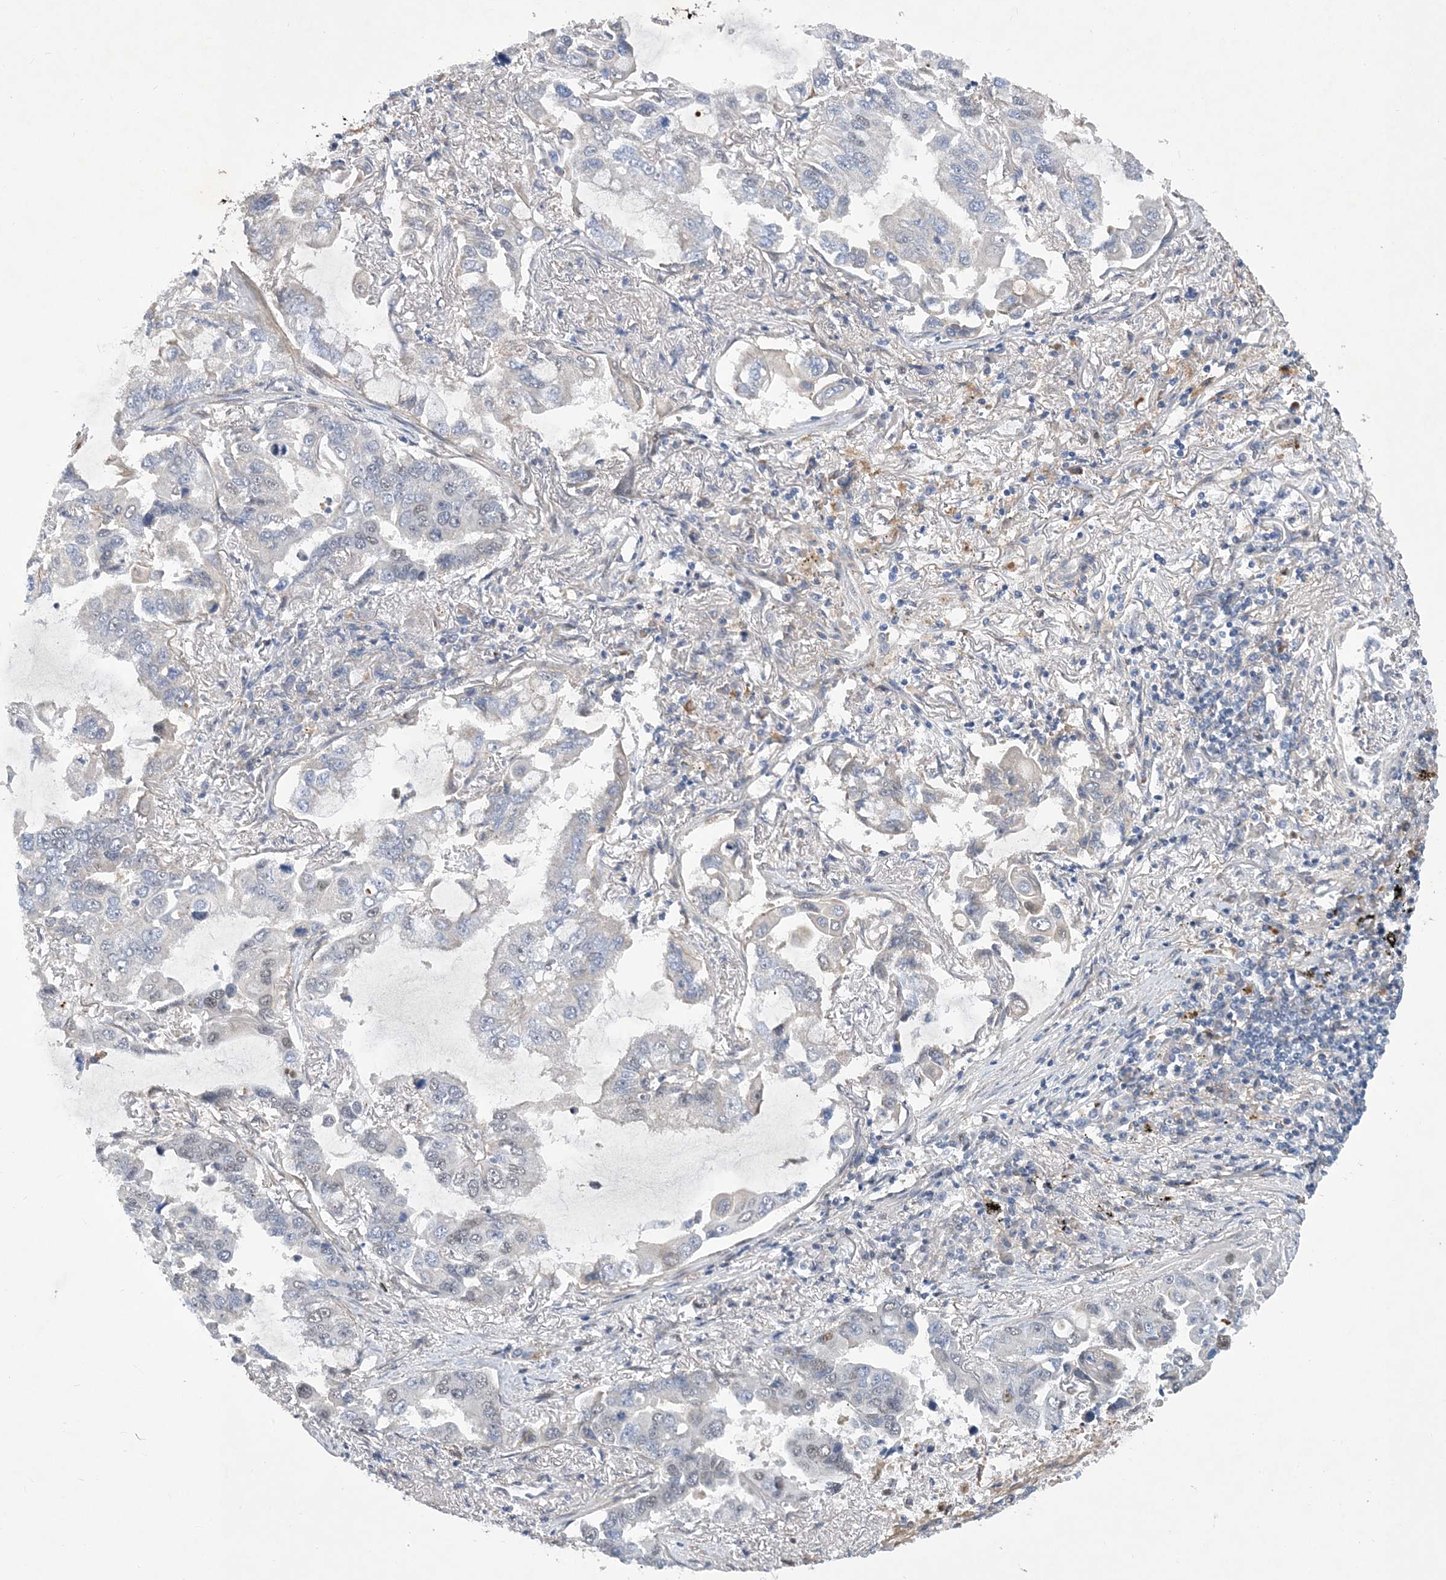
{"staining": {"intensity": "negative", "quantity": "none", "location": "none"}, "tissue": "lung cancer", "cell_type": "Tumor cells", "image_type": "cancer", "snomed": [{"axis": "morphology", "description": "Adenocarcinoma, NOS"}, {"axis": "topography", "description": "Lung"}], "caption": "This is an immunohistochemistry histopathology image of adenocarcinoma (lung). There is no positivity in tumor cells.", "gene": "FAM217A", "patient": {"sex": "male", "age": 64}}